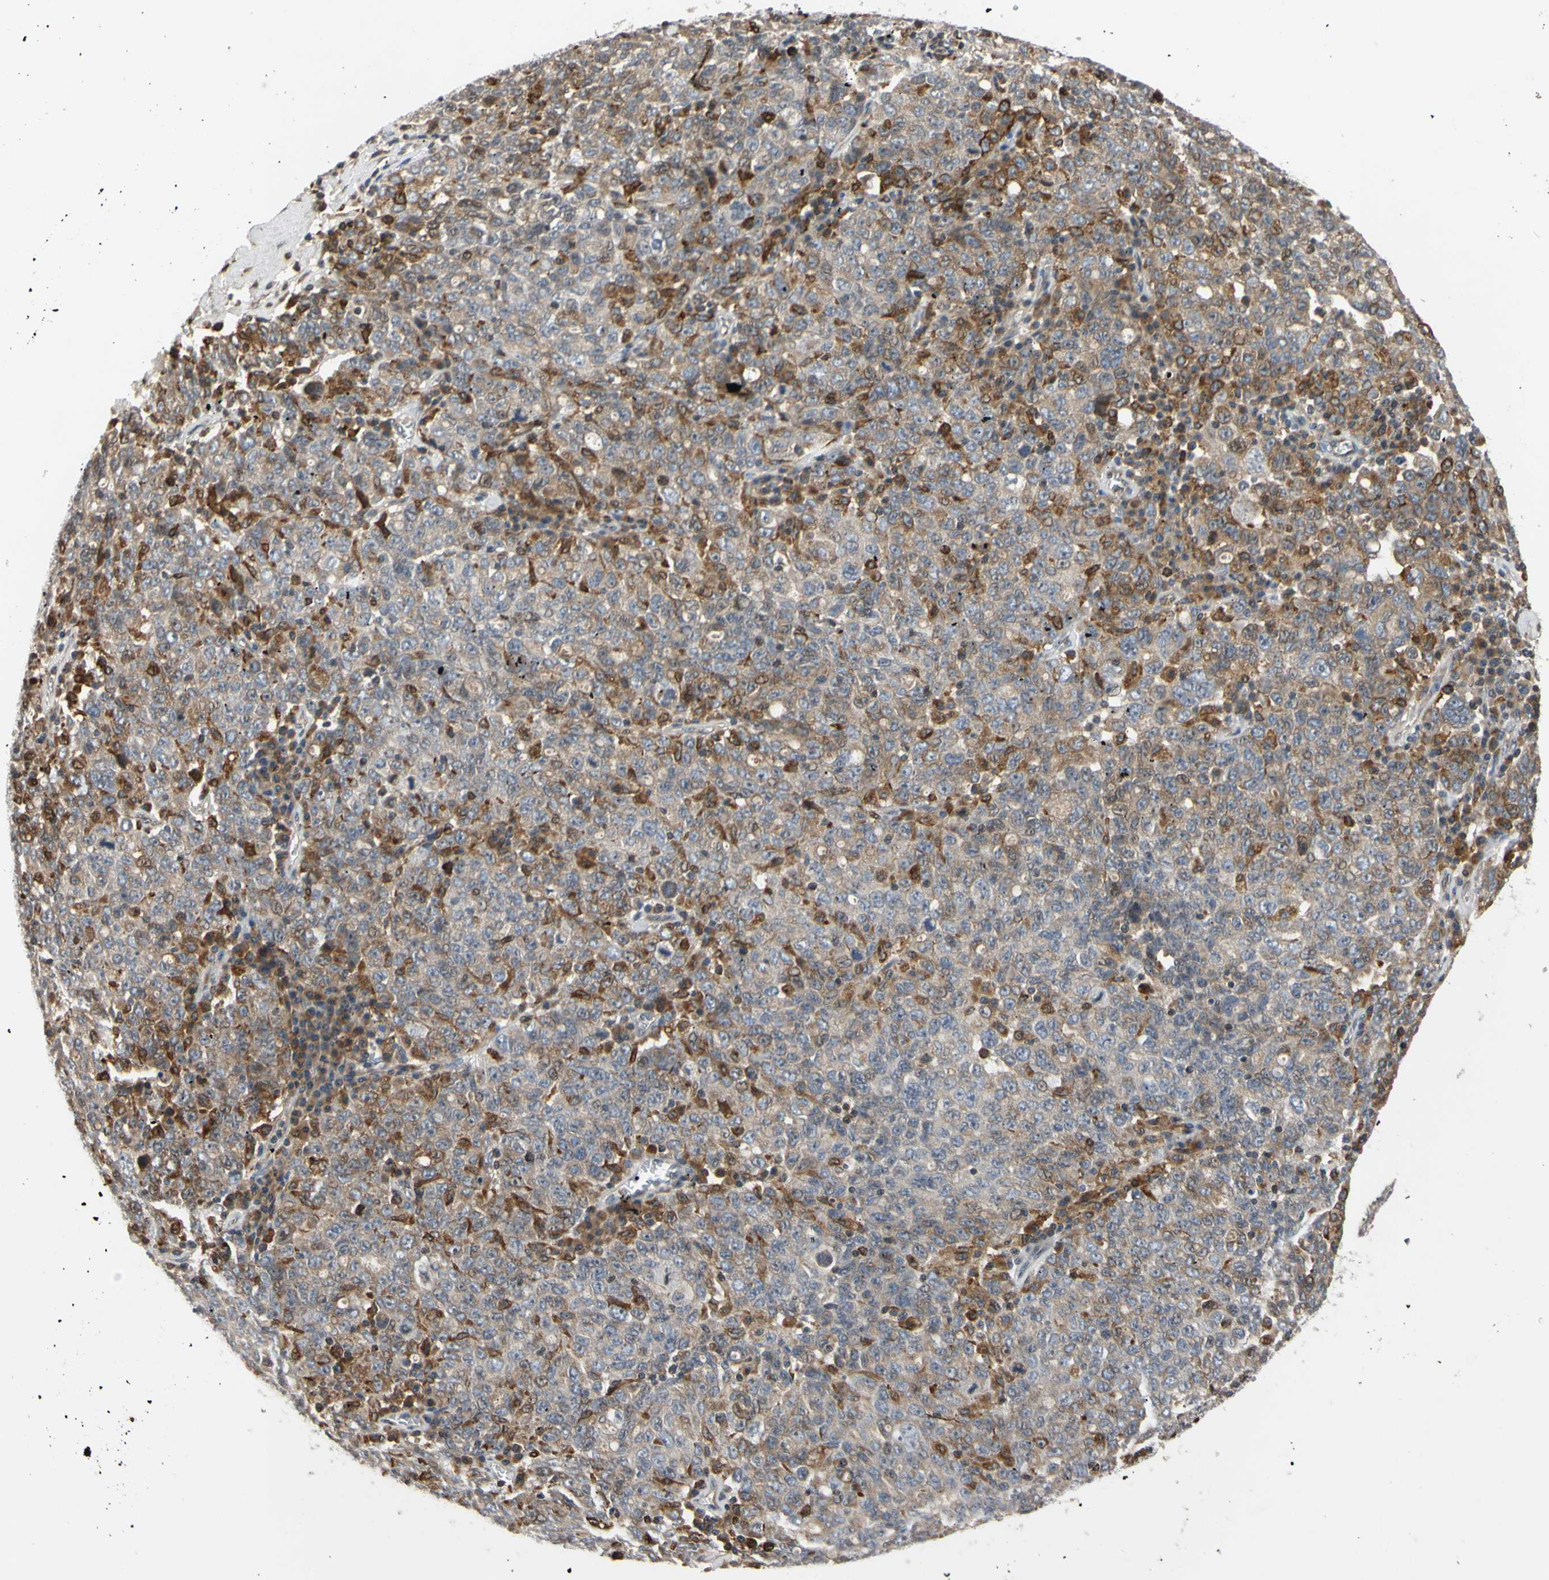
{"staining": {"intensity": "negative", "quantity": "none", "location": "none"}, "tissue": "ovarian cancer", "cell_type": "Tumor cells", "image_type": "cancer", "snomed": [{"axis": "morphology", "description": "Carcinoma, endometroid"}, {"axis": "topography", "description": "Ovary"}], "caption": "DAB immunohistochemical staining of endometroid carcinoma (ovarian) exhibits no significant expression in tumor cells.", "gene": "PLXNA2", "patient": {"sex": "female", "age": 62}}